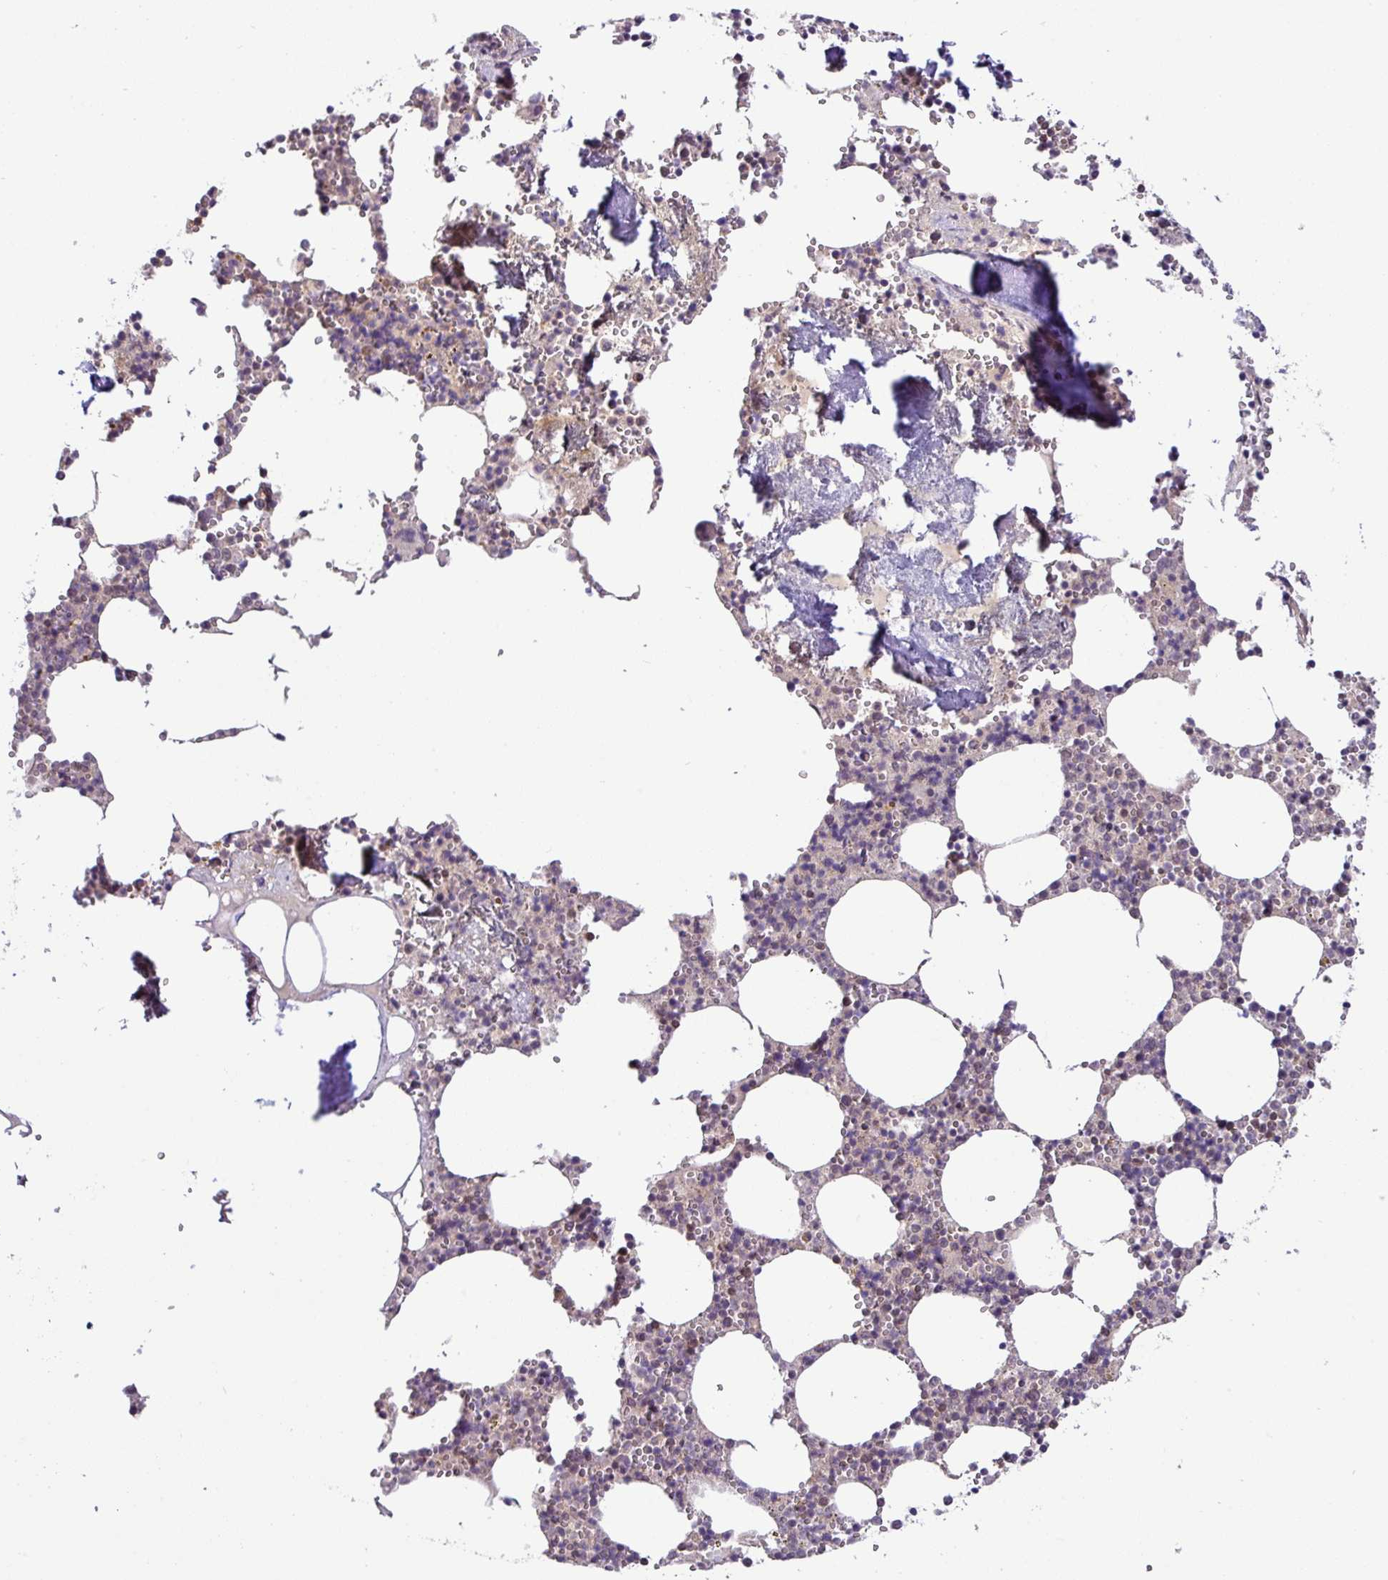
{"staining": {"intensity": "weak", "quantity": "<25%", "location": "cytoplasmic/membranous,nuclear"}, "tissue": "bone marrow", "cell_type": "Hematopoietic cells", "image_type": "normal", "snomed": [{"axis": "morphology", "description": "Normal tissue, NOS"}, {"axis": "topography", "description": "Bone marrow"}], "caption": "Bone marrow stained for a protein using IHC exhibits no staining hematopoietic cells.", "gene": "SHB", "patient": {"sex": "male", "age": 54}}